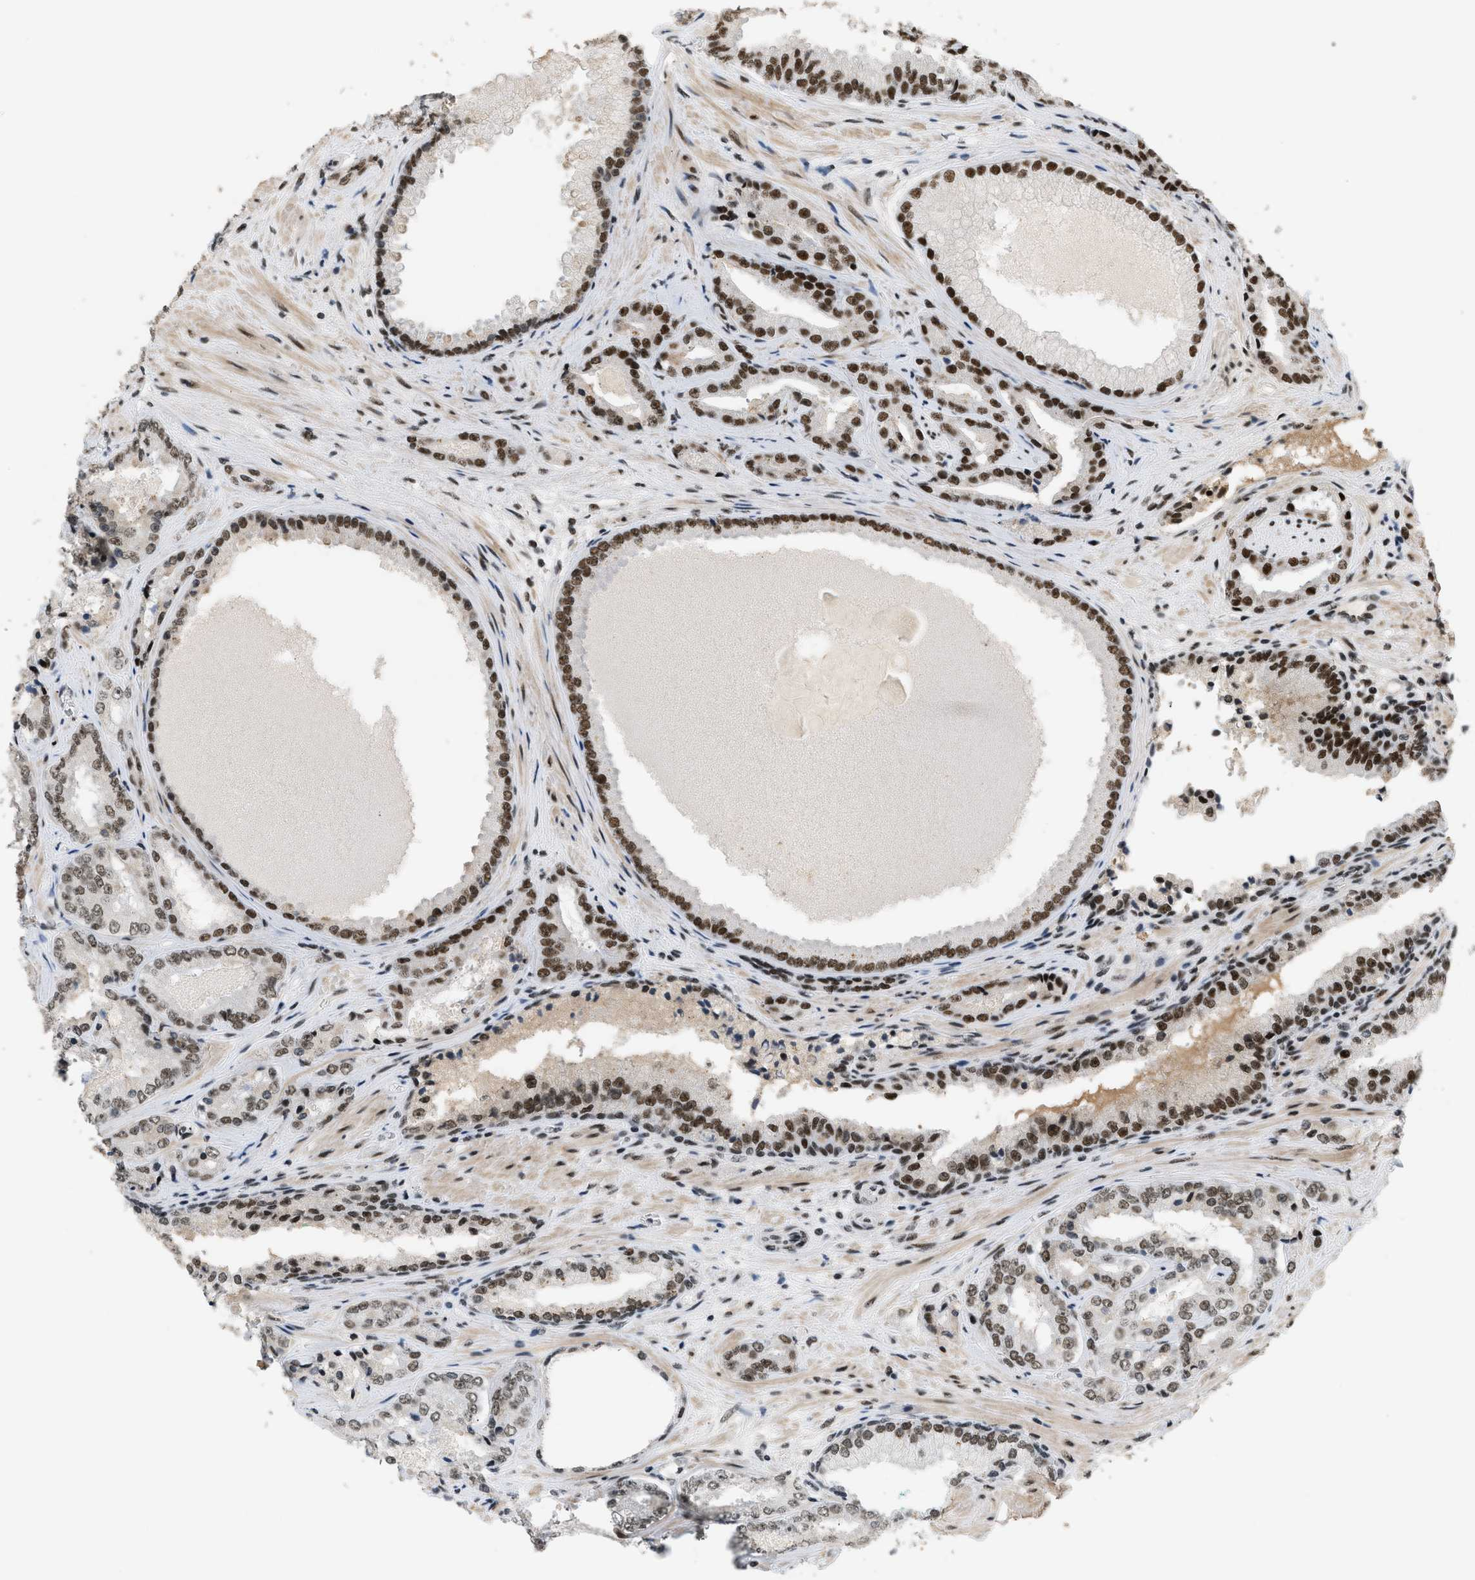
{"staining": {"intensity": "strong", "quantity": ">75%", "location": "nuclear"}, "tissue": "prostate cancer", "cell_type": "Tumor cells", "image_type": "cancer", "snomed": [{"axis": "morphology", "description": "Adenocarcinoma, High grade"}, {"axis": "topography", "description": "Prostate"}], "caption": "Immunohistochemical staining of human prostate cancer displays high levels of strong nuclear protein positivity in about >75% of tumor cells.", "gene": "SMARCB1", "patient": {"sex": "male", "age": 71}}